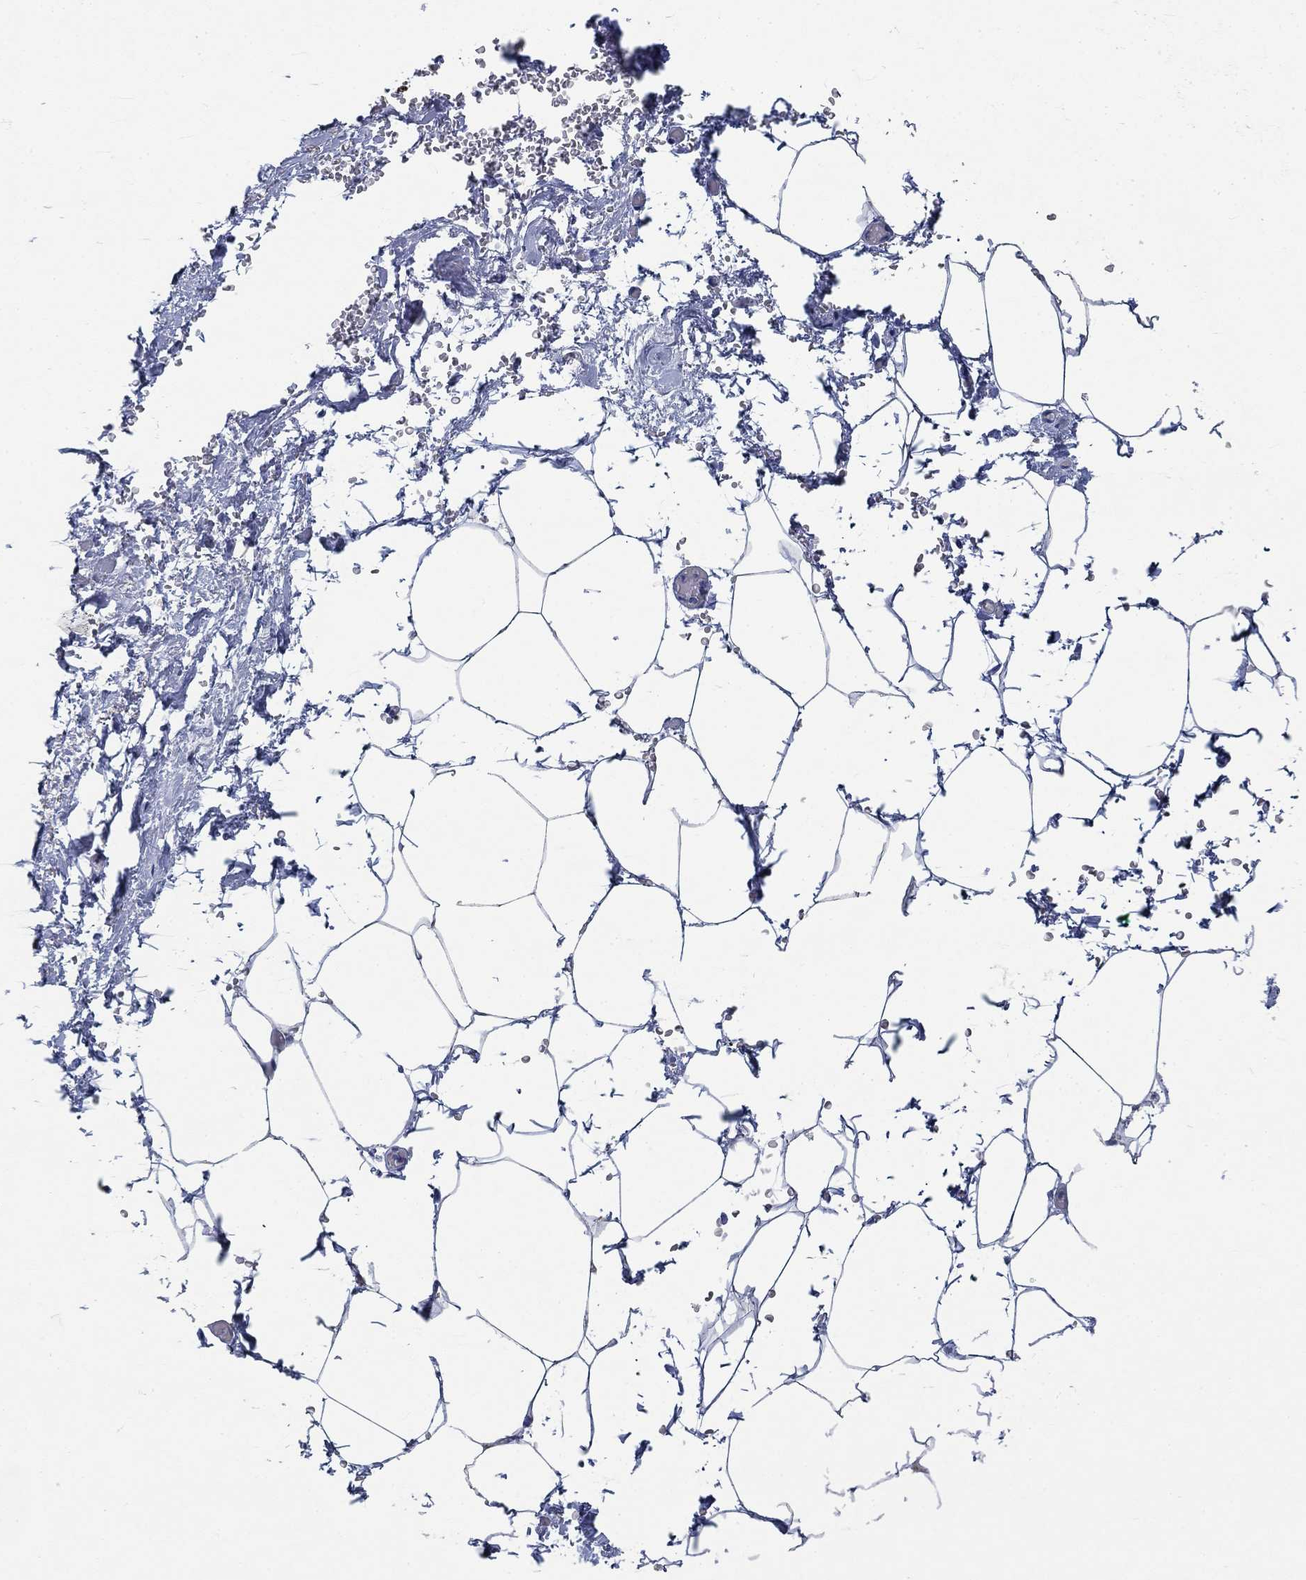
{"staining": {"intensity": "negative", "quantity": "none", "location": "none"}, "tissue": "adipose tissue", "cell_type": "Adipocytes", "image_type": "normal", "snomed": [{"axis": "morphology", "description": "Normal tissue, NOS"}, {"axis": "topography", "description": "Soft tissue"}, {"axis": "topography", "description": "Adipose tissue"}, {"axis": "topography", "description": "Vascular tissue"}, {"axis": "topography", "description": "Peripheral nerve tissue"}], "caption": "Histopathology image shows no protein expression in adipocytes of normal adipose tissue.", "gene": "MMP24", "patient": {"sex": "male", "age": 68}}